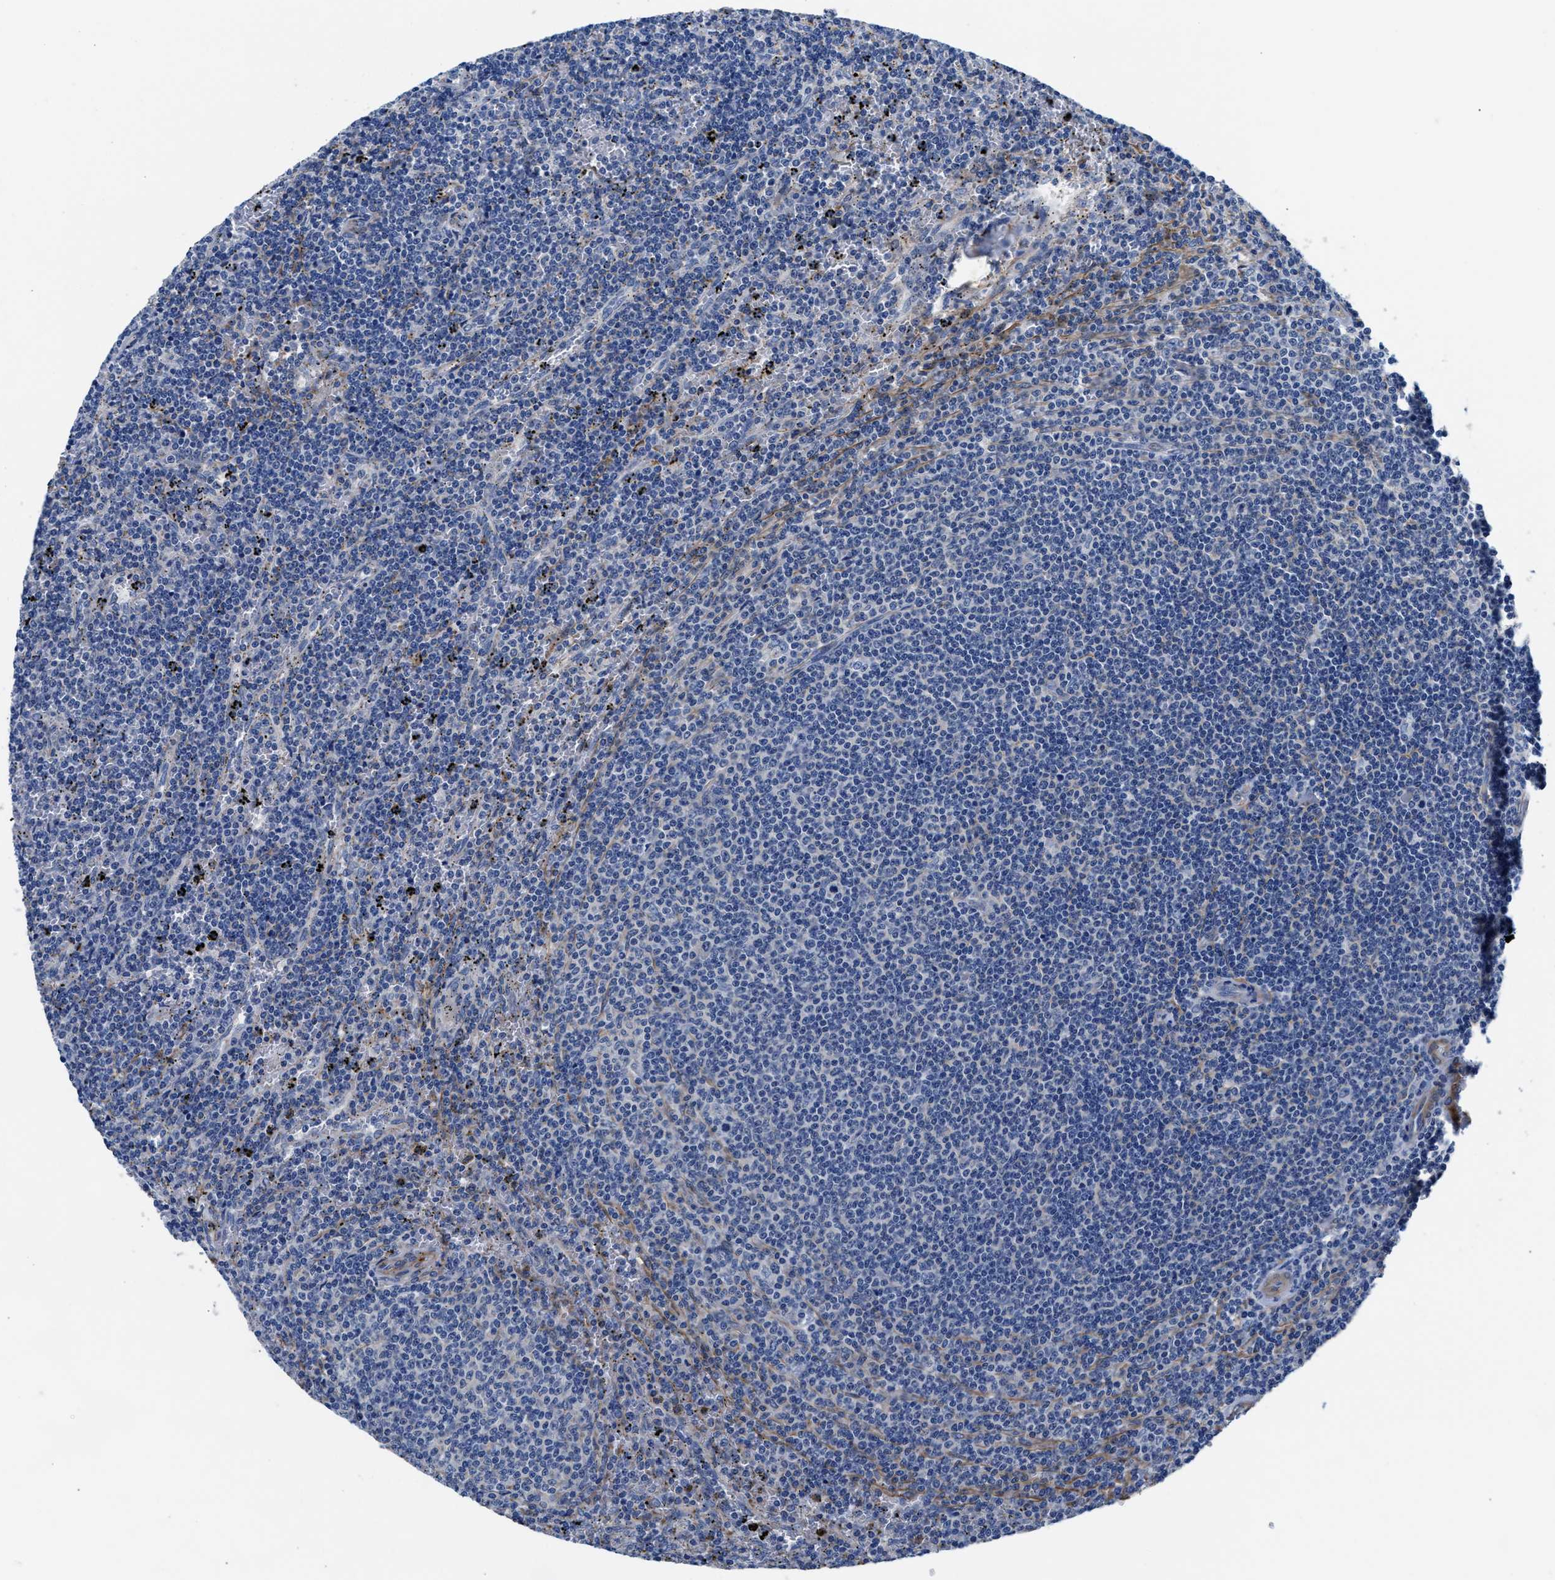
{"staining": {"intensity": "negative", "quantity": "none", "location": "none"}, "tissue": "lymphoma", "cell_type": "Tumor cells", "image_type": "cancer", "snomed": [{"axis": "morphology", "description": "Malignant lymphoma, non-Hodgkin's type, Low grade"}, {"axis": "topography", "description": "Spleen"}], "caption": "High power microscopy image of an immunohistochemistry (IHC) photomicrograph of malignant lymphoma, non-Hodgkin's type (low-grade), revealing no significant expression in tumor cells.", "gene": "PARG", "patient": {"sex": "female", "age": 50}}